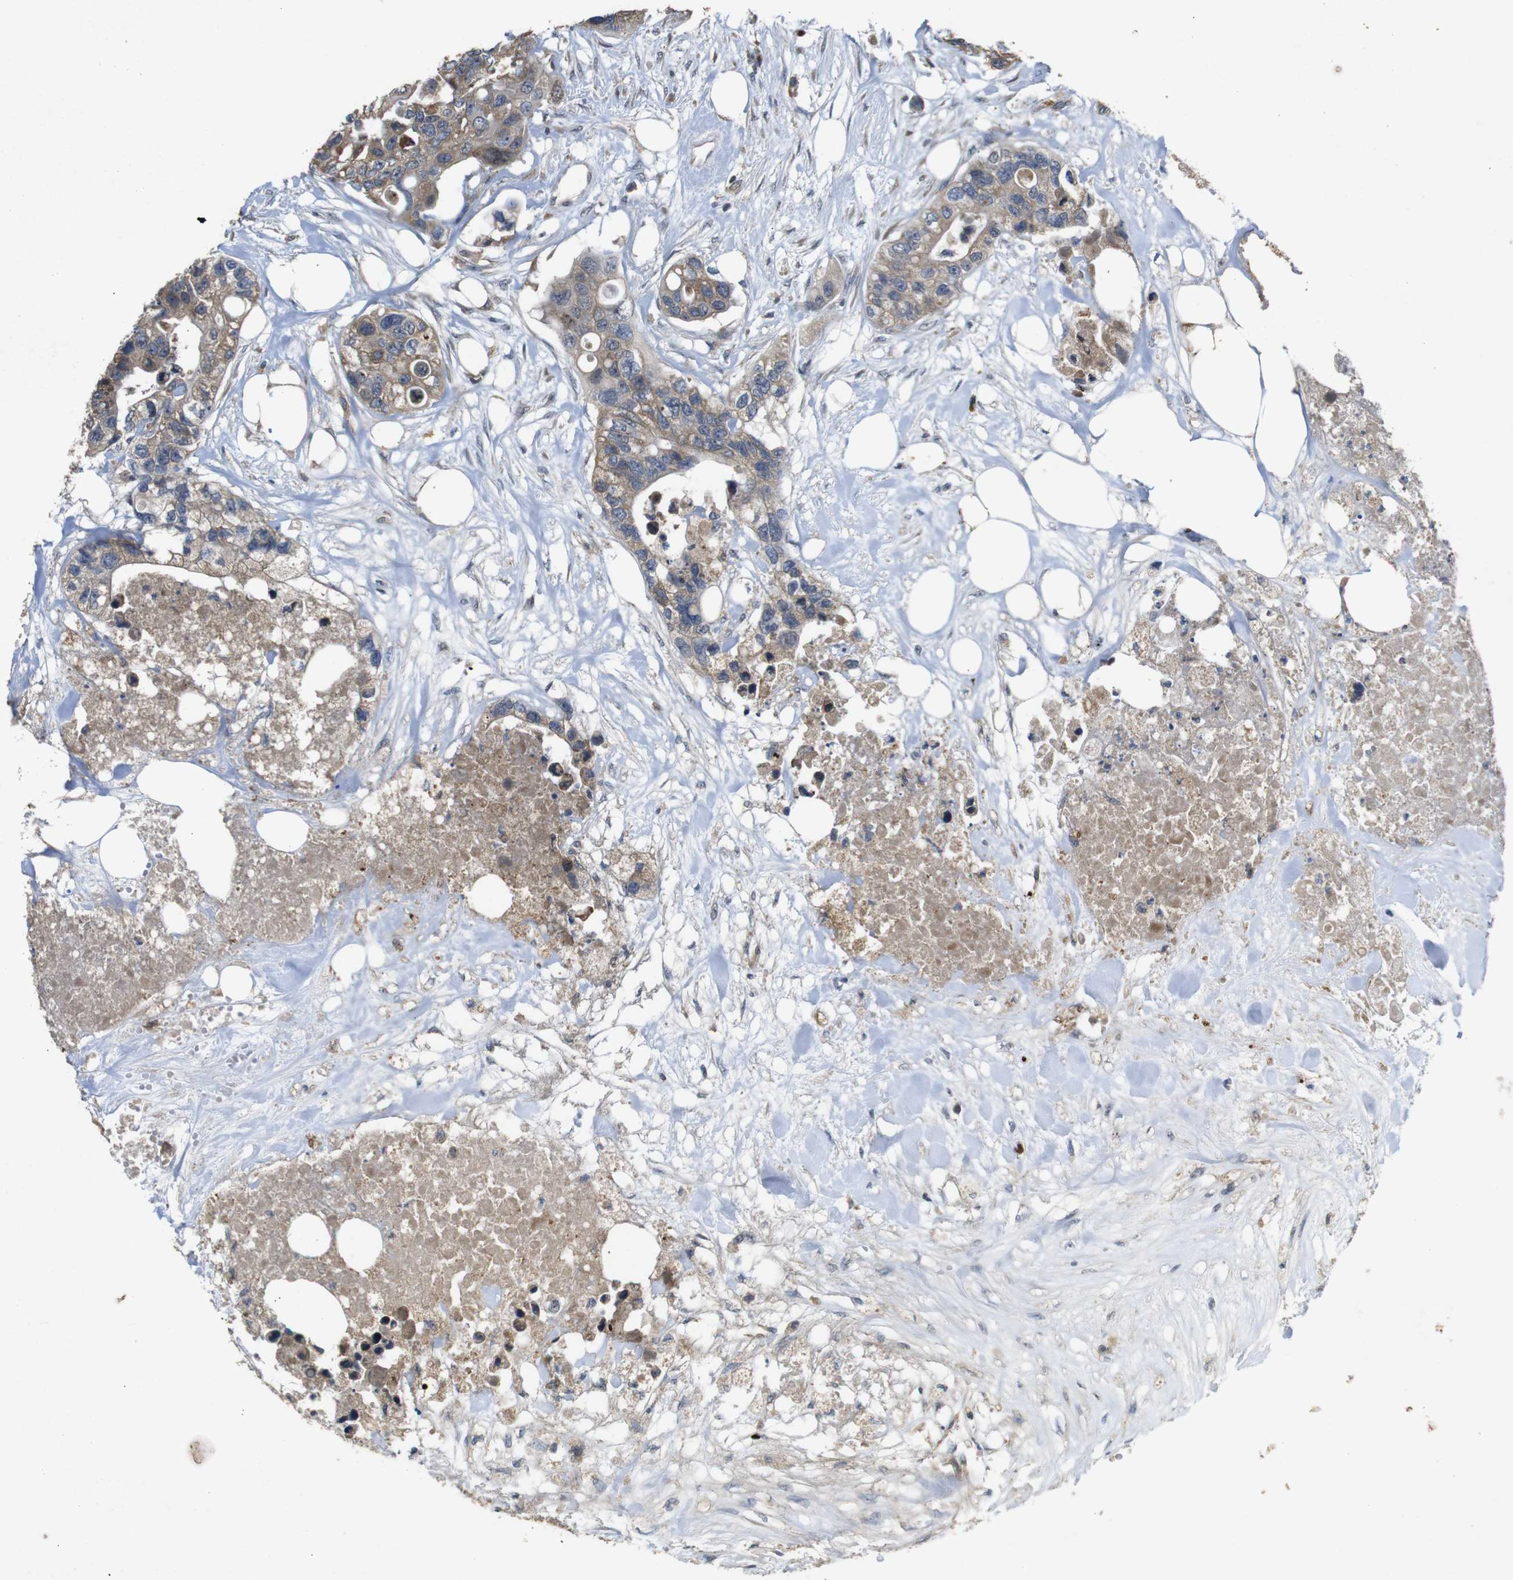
{"staining": {"intensity": "weak", "quantity": ">75%", "location": "cytoplasmic/membranous"}, "tissue": "colorectal cancer", "cell_type": "Tumor cells", "image_type": "cancer", "snomed": [{"axis": "morphology", "description": "Adenocarcinoma, NOS"}, {"axis": "topography", "description": "Colon"}], "caption": "A photomicrograph showing weak cytoplasmic/membranous staining in approximately >75% of tumor cells in adenocarcinoma (colorectal), as visualized by brown immunohistochemical staining.", "gene": "MAGI2", "patient": {"sex": "female", "age": 57}}